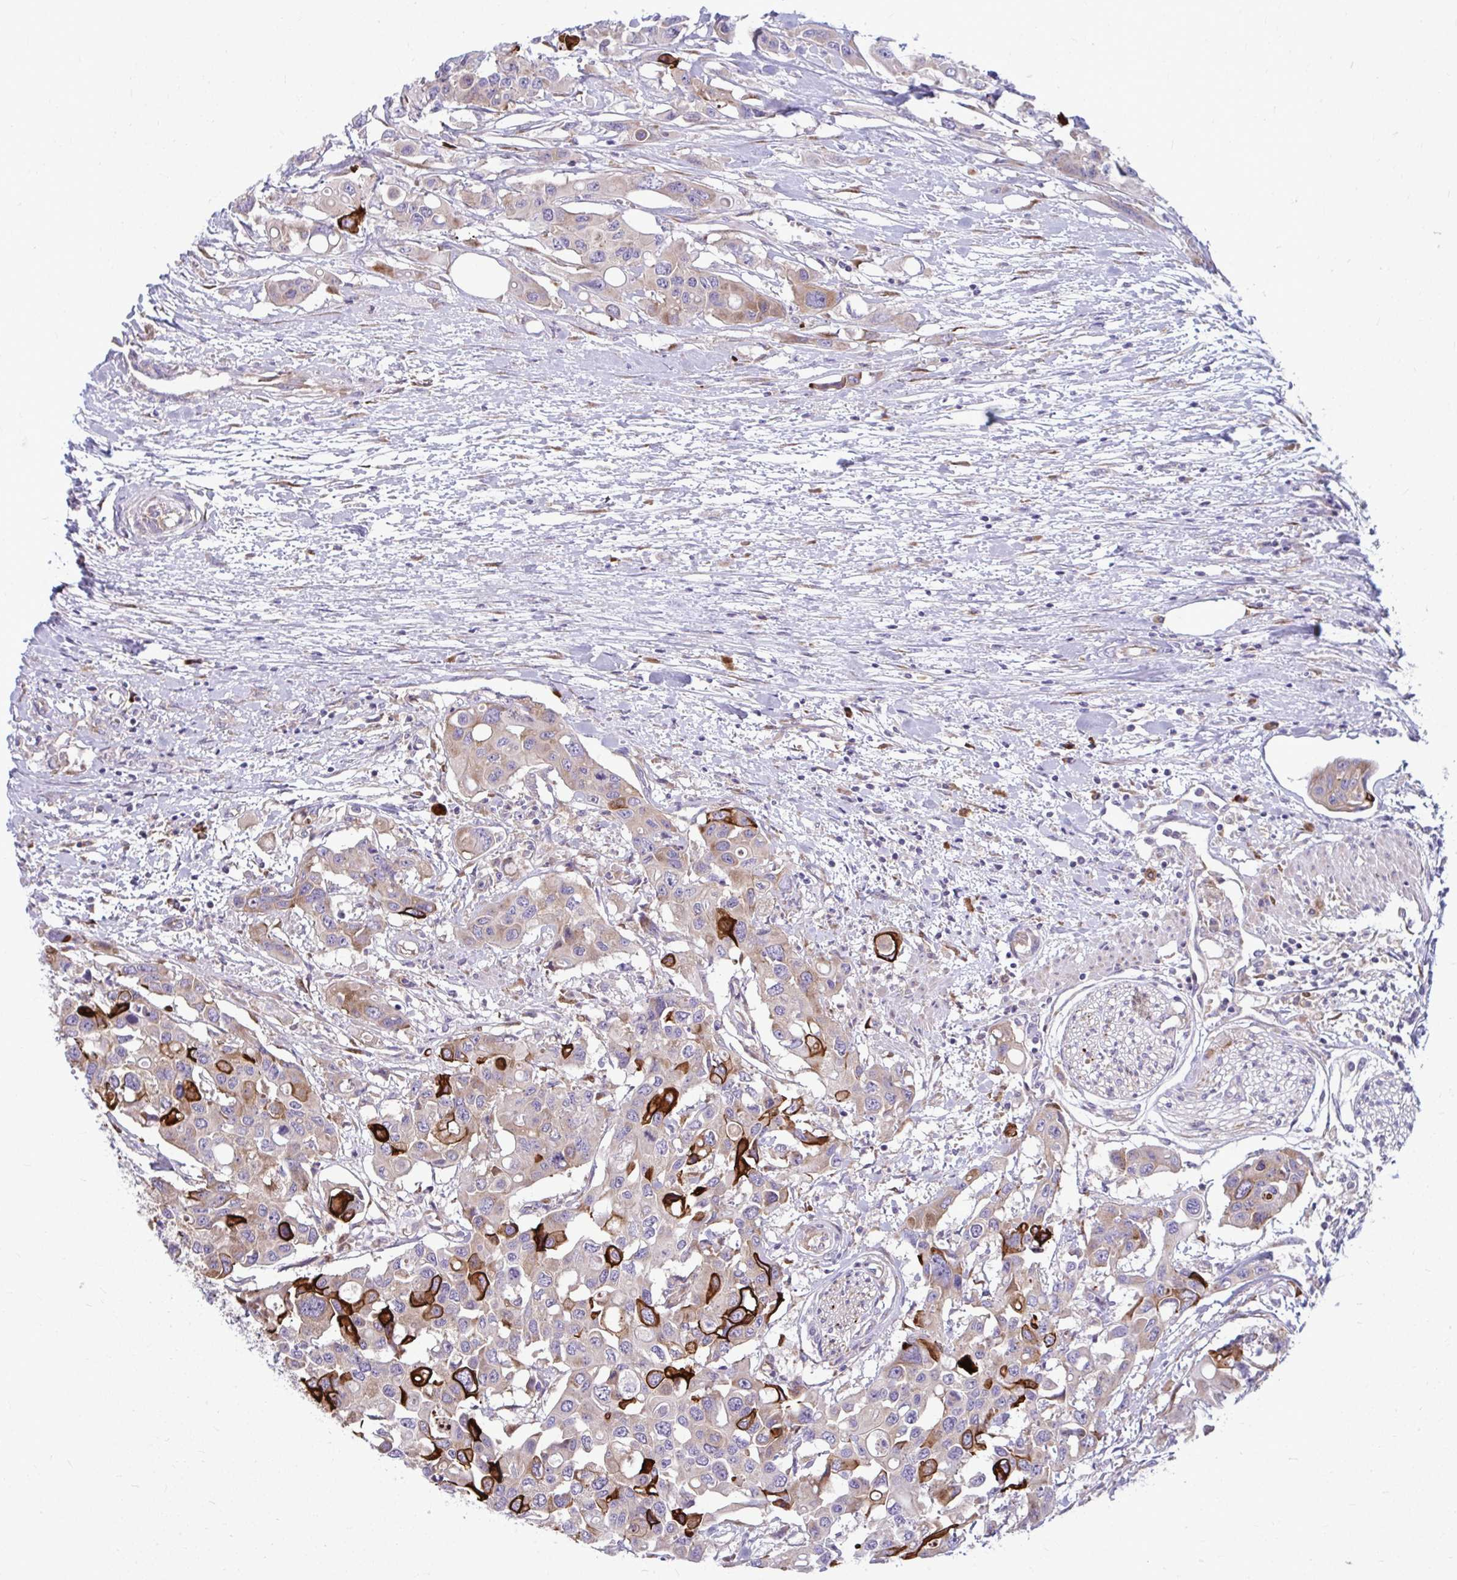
{"staining": {"intensity": "strong", "quantity": "<25%", "location": "cytoplasmic/membranous"}, "tissue": "colorectal cancer", "cell_type": "Tumor cells", "image_type": "cancer", "snomed": [{"axis": "morphology", "description": "Adenocarcinoma, NOS"}, {"axis": "topography", "description": "Colon"}], "caption": "Colorectal cancer (adenocarcinoma) stained with a brown dye shows strong cytoplasmic/membranous positive staining in approximately <25% of tumor cells.", "gene": "GFPT2", "patient": {"sex": "male", "age": 77}}